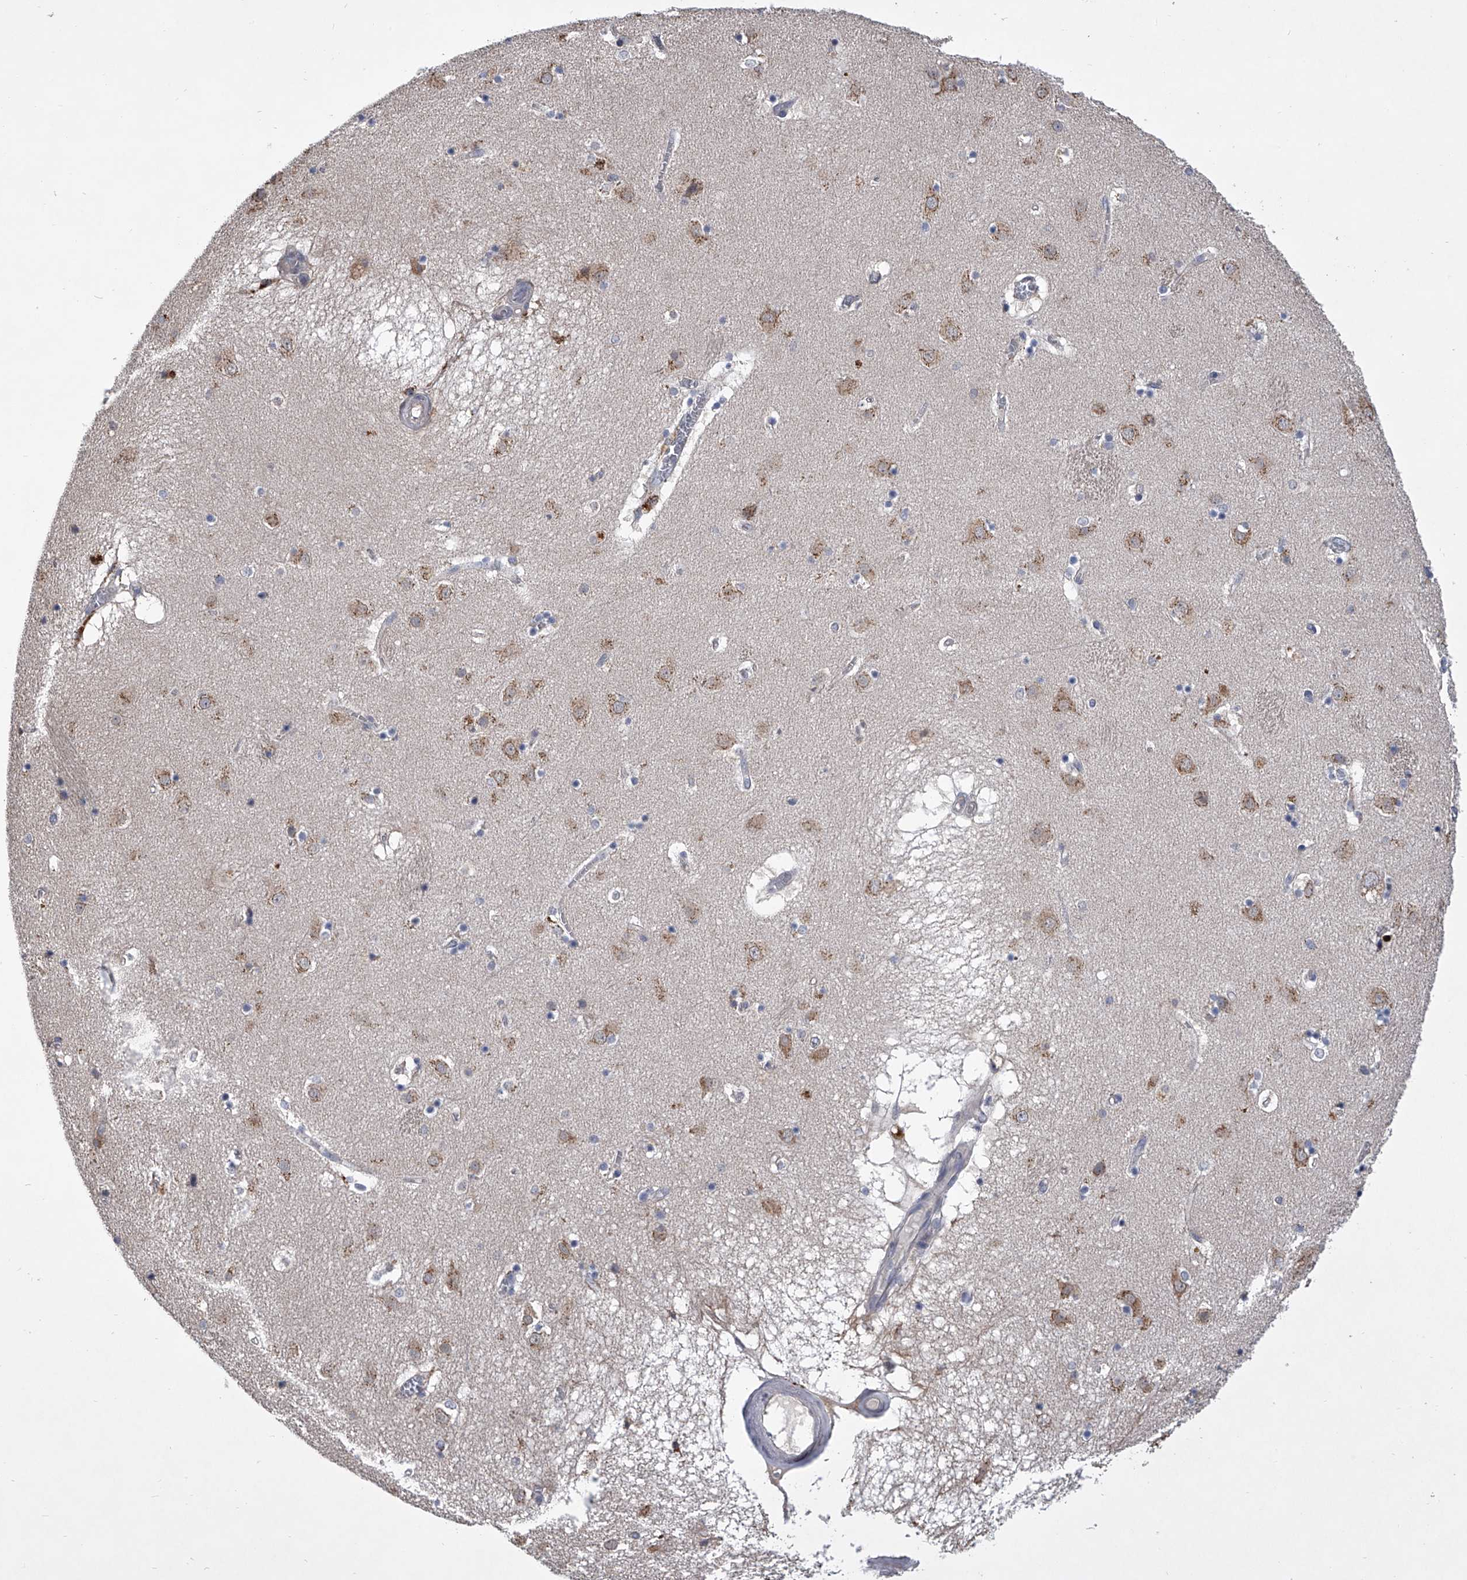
{"staining": {"intensity": "negative", "quantity": "none", "location": "none"}, "tissue": "caudate", "cell_type": "Glial cells", "image_type": "normal", "snomed": [{"axis": "morphology", "description": "Normal tissue, NOS"}, {"axis": "topography", "description": "Lateral ventricle wall"}], "caption": "Immunohistochemistry image of normal human caudate stained for a protein (brown), which shows no staining in glial cells.", "gene": "TRIM8", "patient": {"sex": "male", "age": 70}}